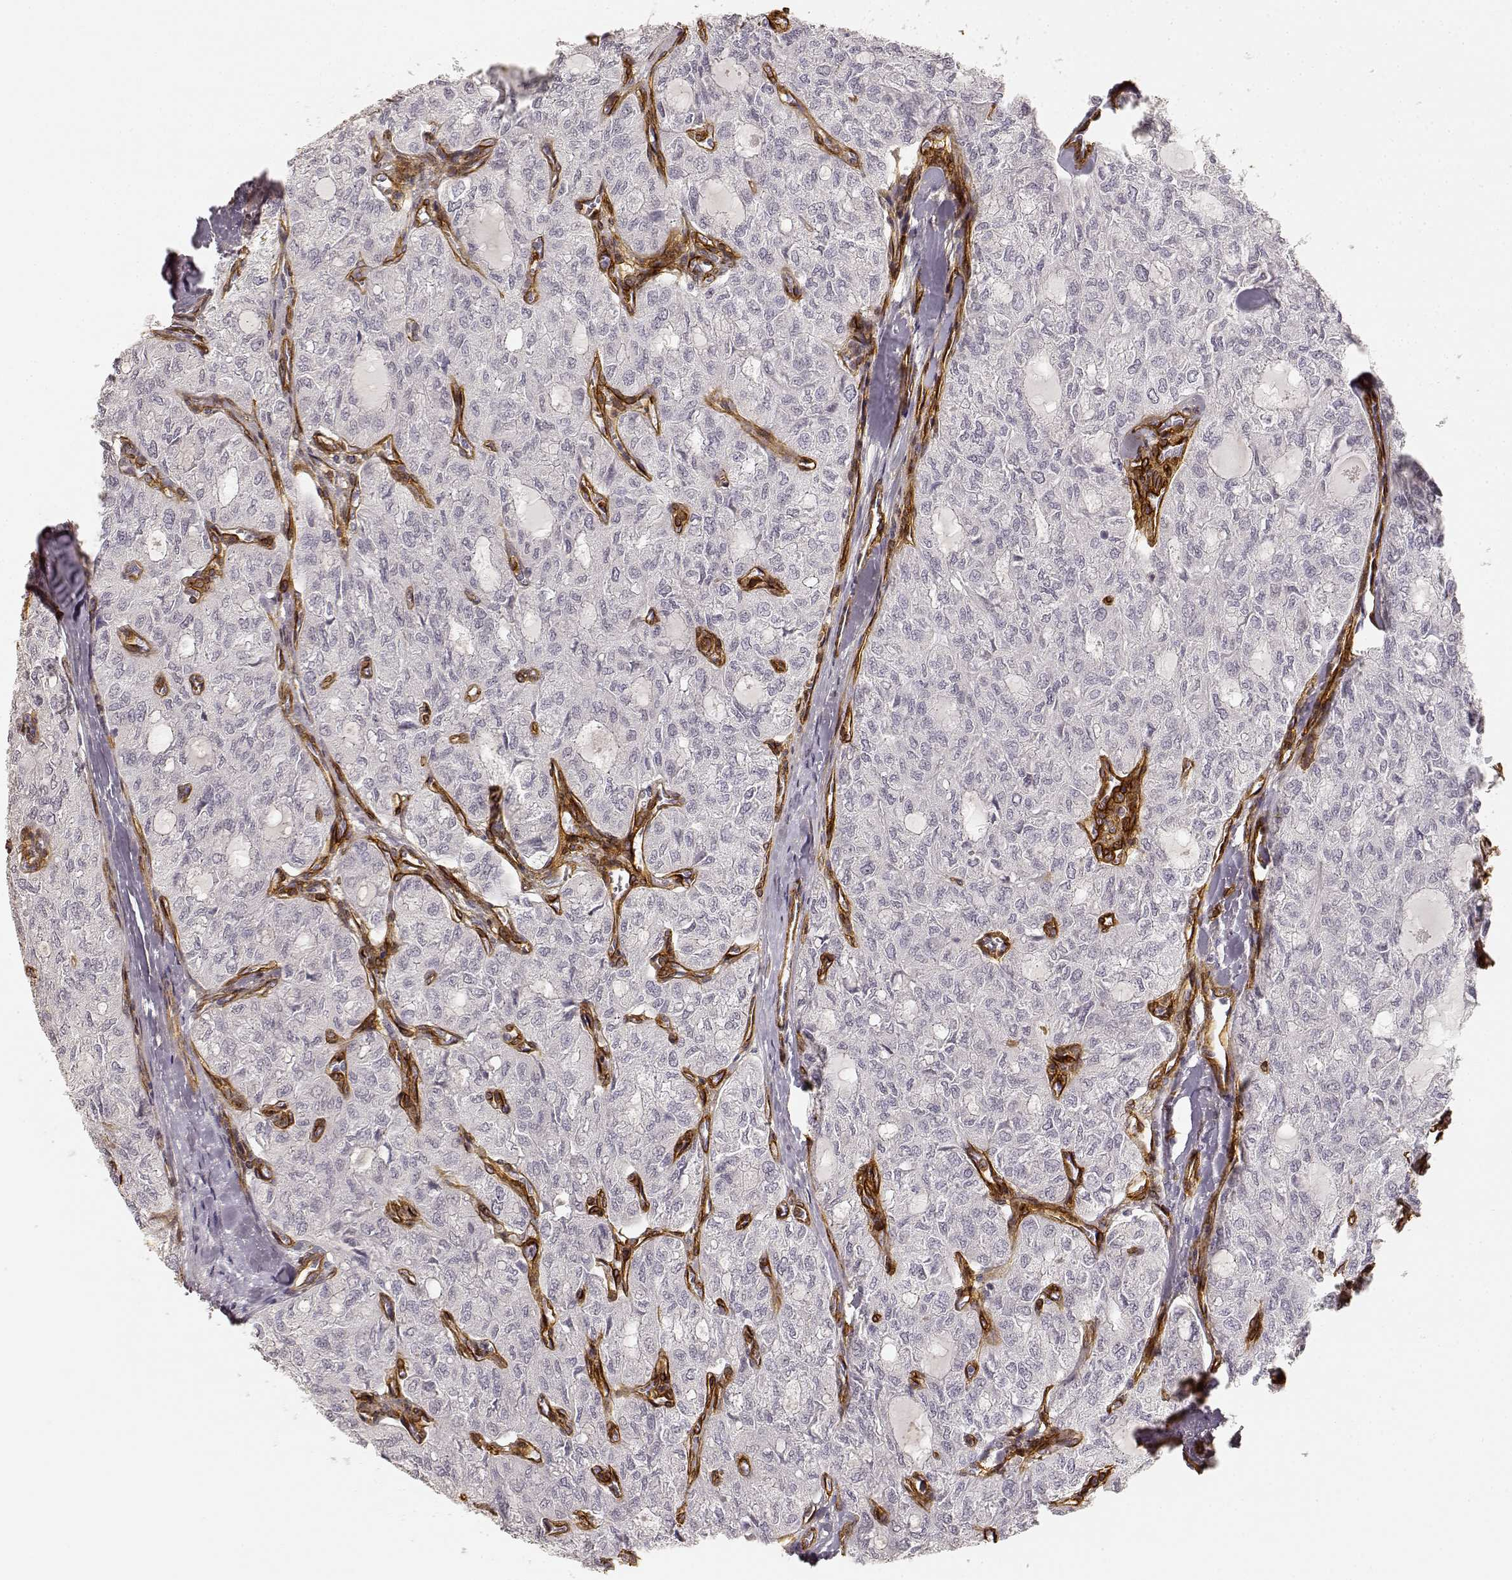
{"staining": {"intensity": "negative", "quantity": "none", "location": "none"}, "tissue": "thyroid cancer", "cell_type": "Tumor cells", "image_type": "cancer", "snomed": [{"axis": "morphology", "description": "Follicular adenoma carcinoma, NOS"}, {"axis": "topography", "description": "Thyroid gland"}], "caption": "Immunohistochemistry micrograph of neoplastic tissue: human thyroid follicular adenoma carcinoma stained with DAB reveals no significant protein positivity in tumor cells.", "gene": "LAMA4", "patient": {"sex": "male", "age": 75}}